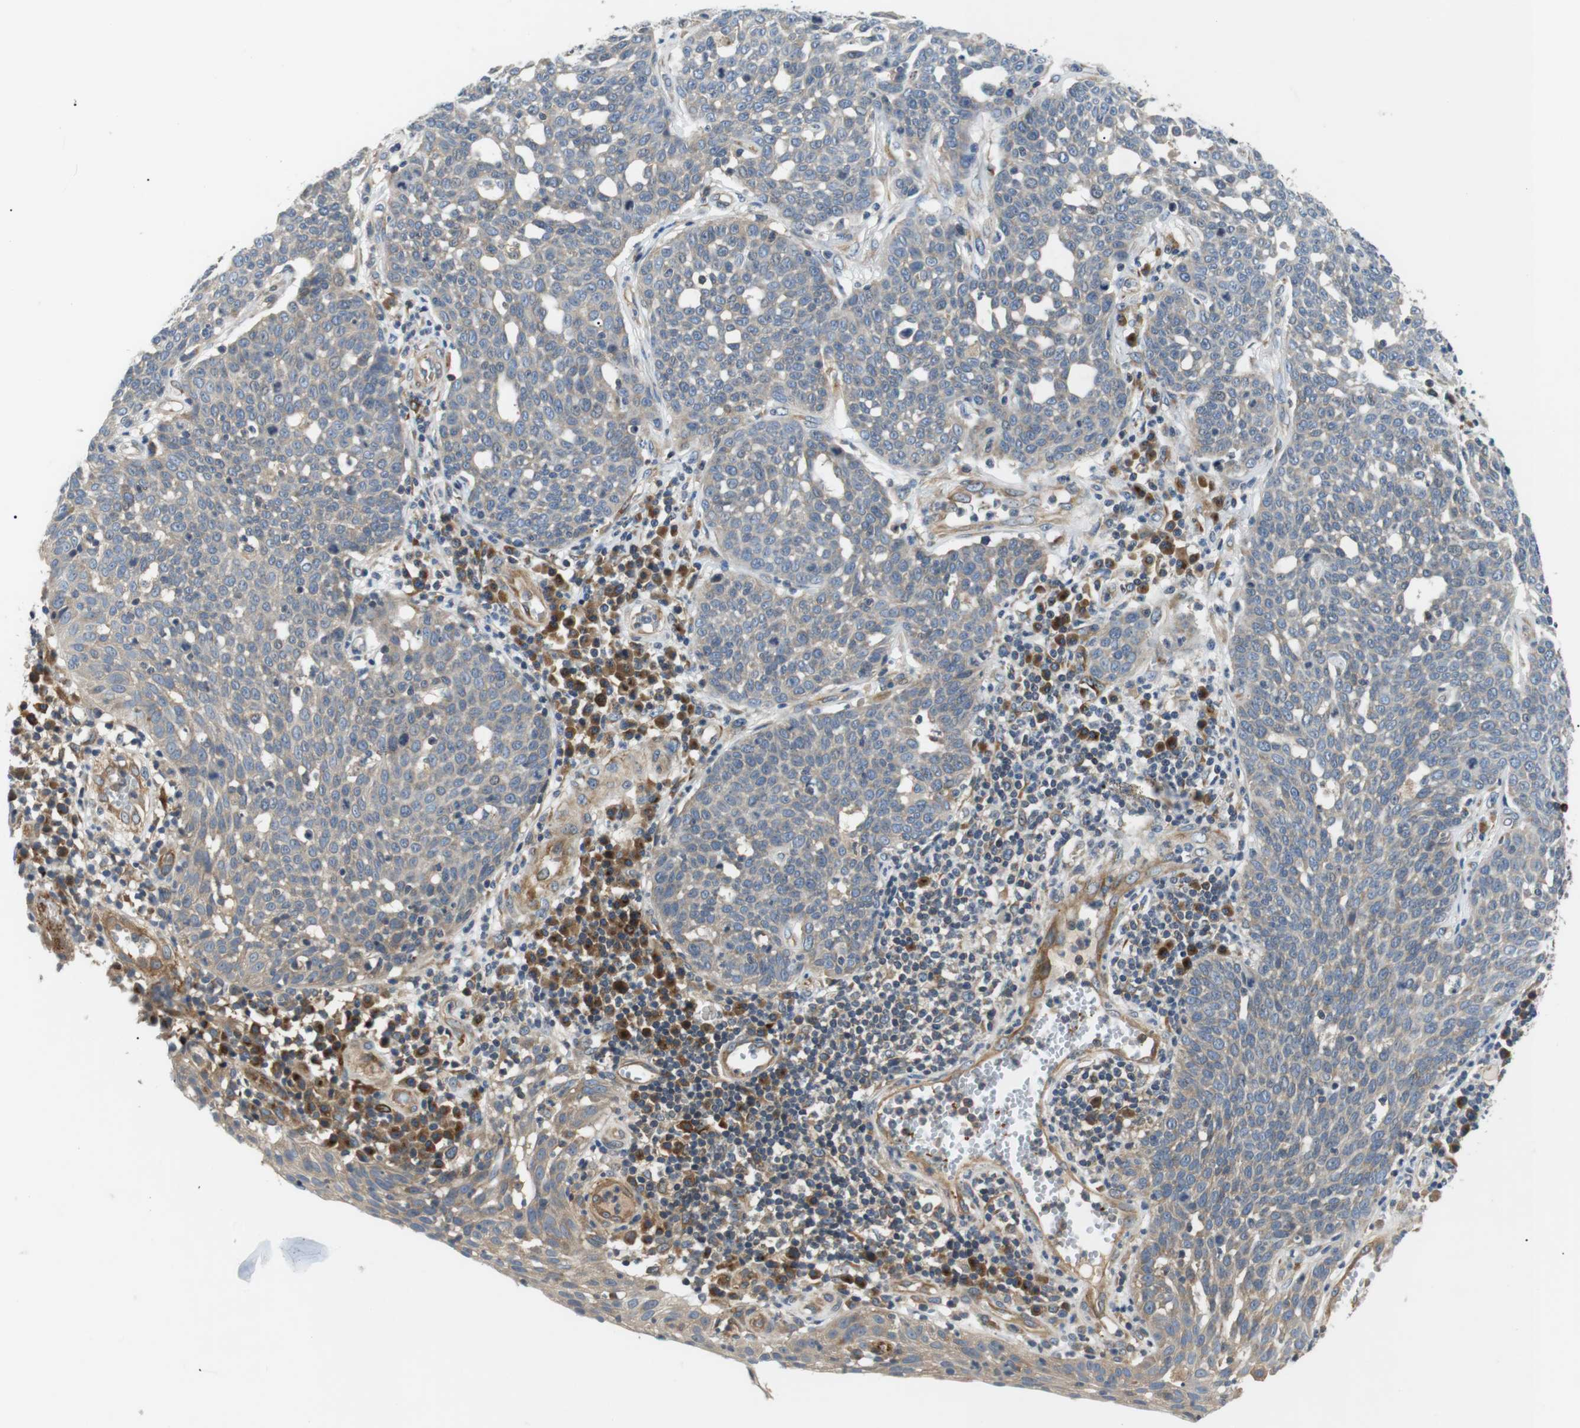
{"staining": {"intensity": "weak", "quantity": "<25%", "location": "cytoplasmic/membranous"}, "tissue": "cervical cancer", "cell_type": "Tumor cells", "image_type": "cancer", "snomed": [{"axis": "morphology", "description": "Squamous cell carcinoma, NOS"}, {"axis": "topography", "description": "Cervix"}], "caption": "Immunohistochemistry (IHC) of cervical cancer (squamous cell carcinoma) reveals no expression in tumor cells.", "gene": "DIPK1A", "patient": {"sex": "female", "age": 34}}